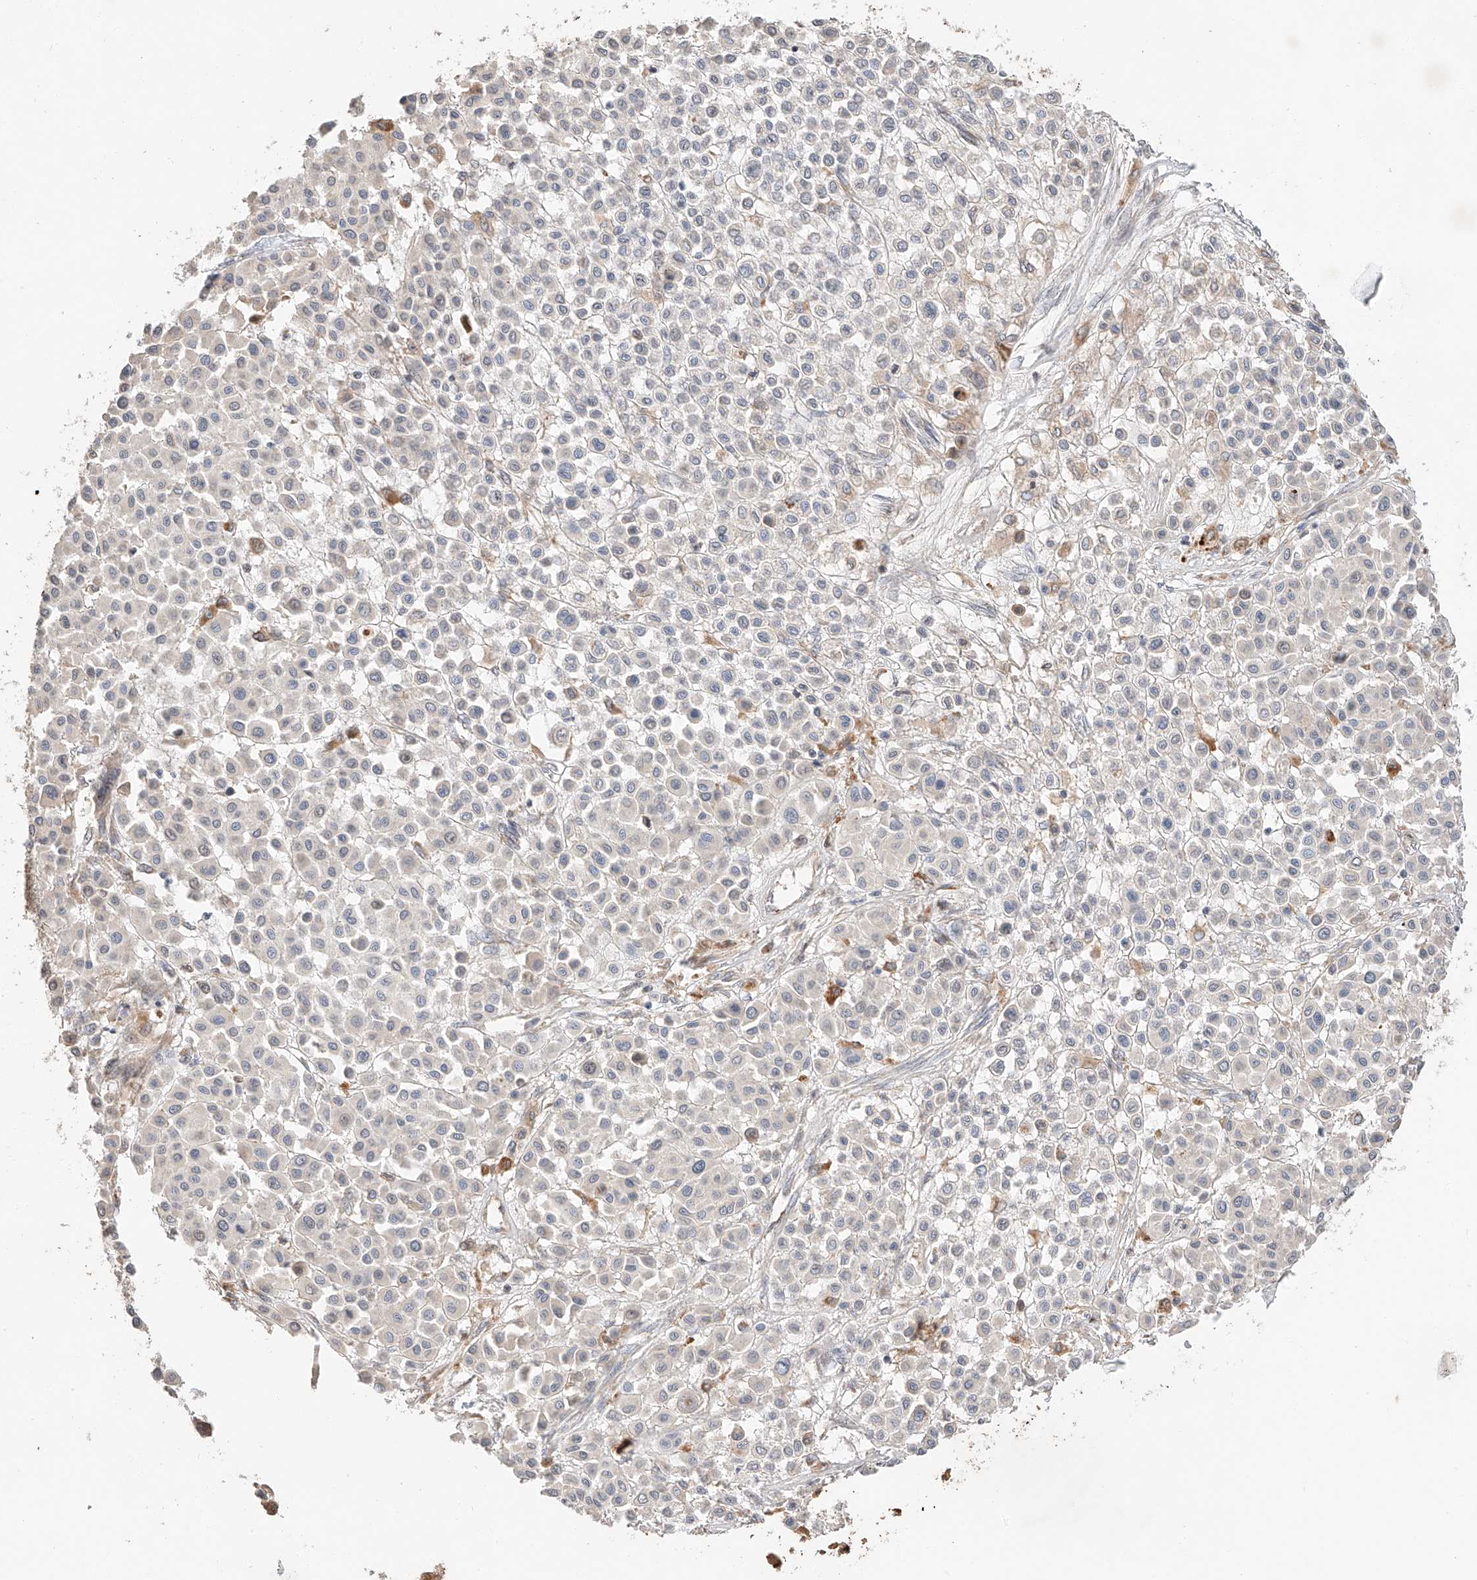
{"staining": {"intensity": "negative", "quantity": "none", "location": "none"}, "tissue": "melanoma", "cell_type": "Tumor cells", "image_type": "cancer", "snomed": [{"axis": "morphology", "description": "Malignant melanoma, Metastatic site"}, {"axis": "topography", "description": "Soft tissue"}], "caption": "IHC of human melanoma exhibits no staining in tumor cells.", "gene": "SUSD6", "patient": {"sex": "male", "age": 41}}